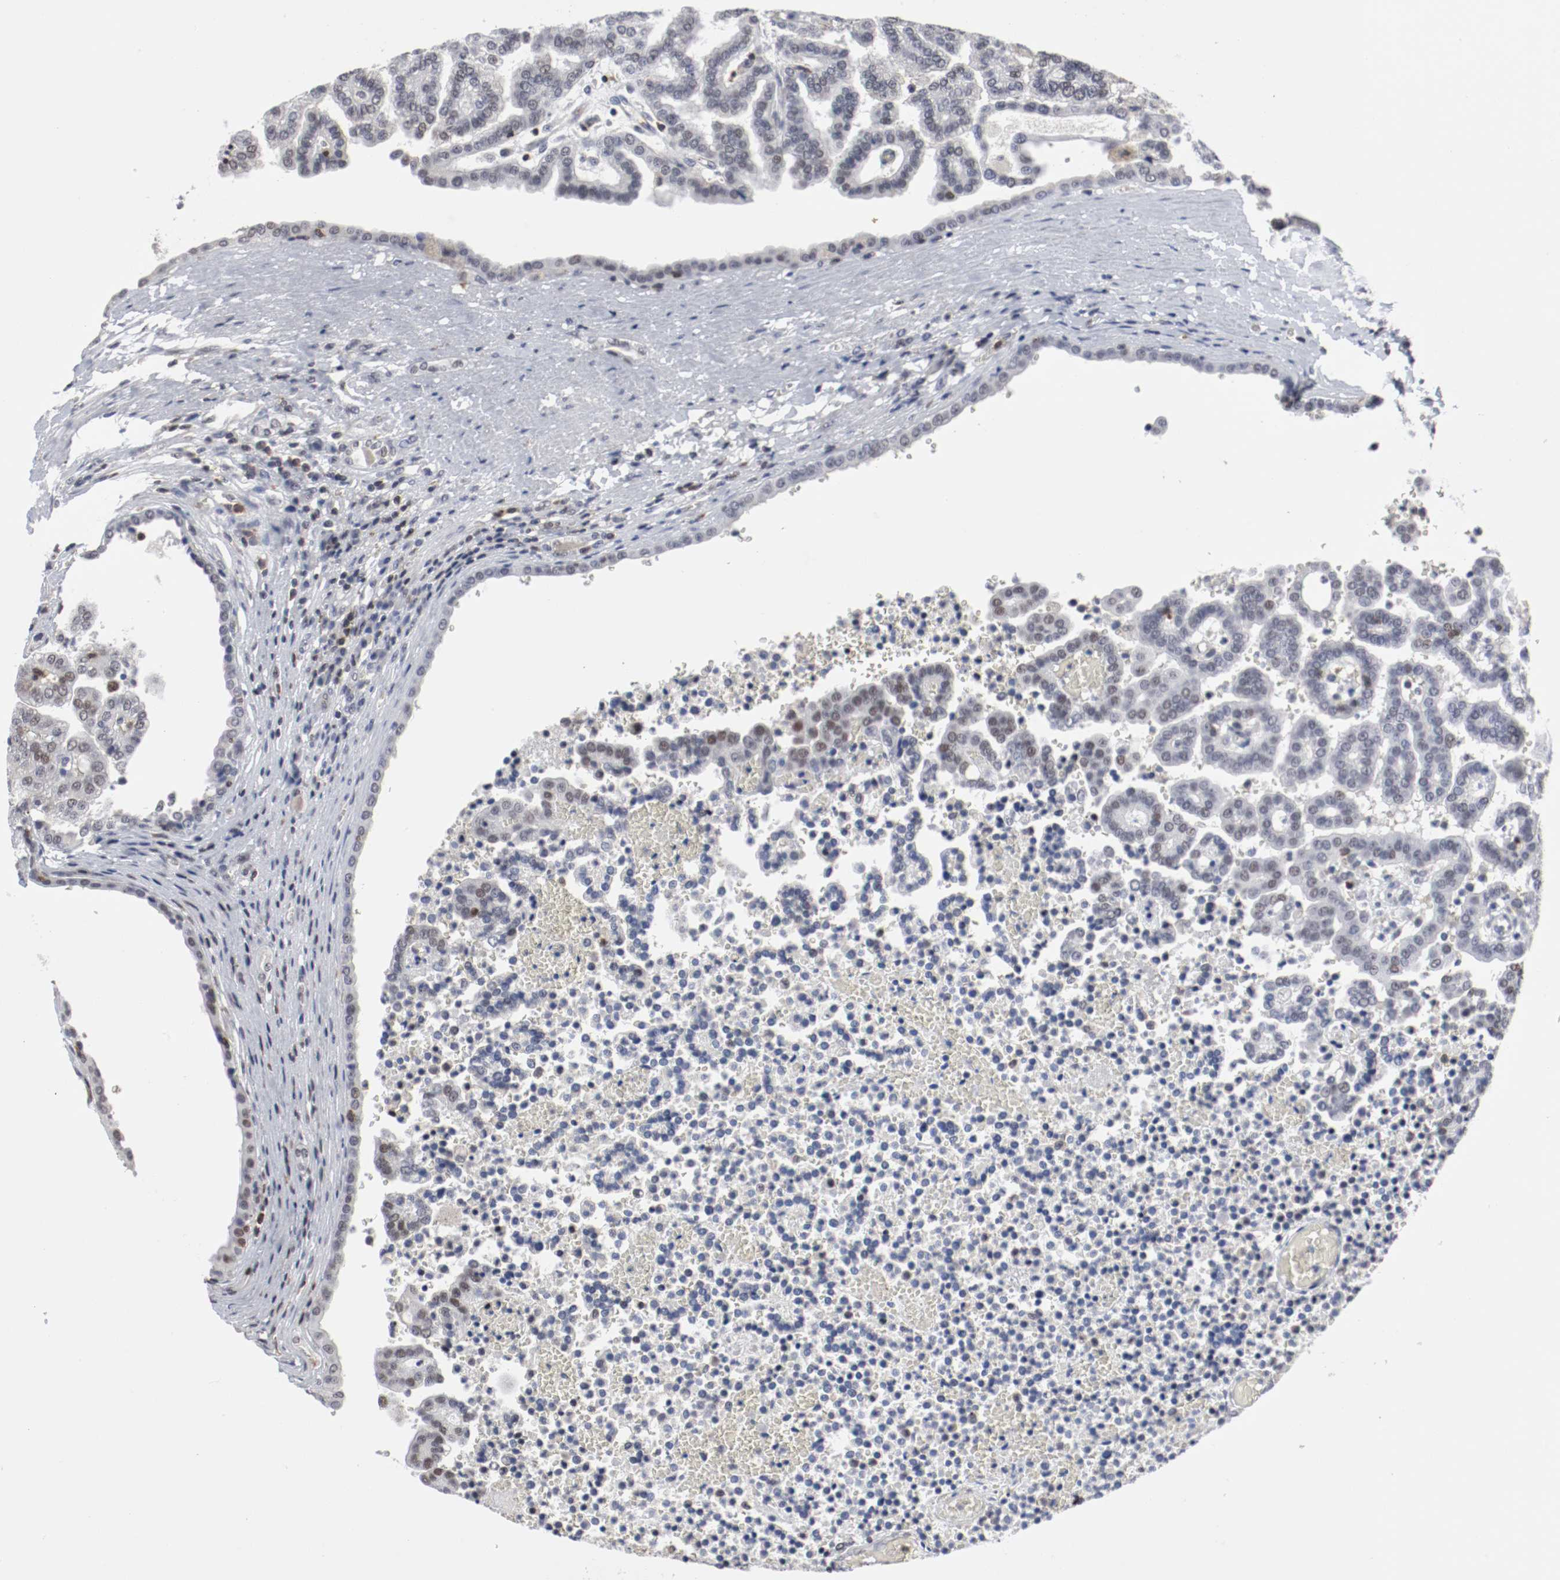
{"staining": {"intensity": "weak", "quantity": "<25%", "location": "nuclear"}, "tissue": "renal cancer", "cell_type": "Tumor cells", "image_type": "cancer", "snomed": [{"axis": "morphology", "description": "Adenocarcinoma, NOS"}, {"axis": "topography", "description": "Kidney"}], "caption": "A photomicrograph of adenocarcinoma (renal) stained for a protein shows no brown staining in tumor cells. (DAB (3,3'-diaminobenzidine) immunohistochemistry (IHC) with hematoxylin counter stain).", "gene": "JUND", "patient": {"sex": "male", "age": 61}}